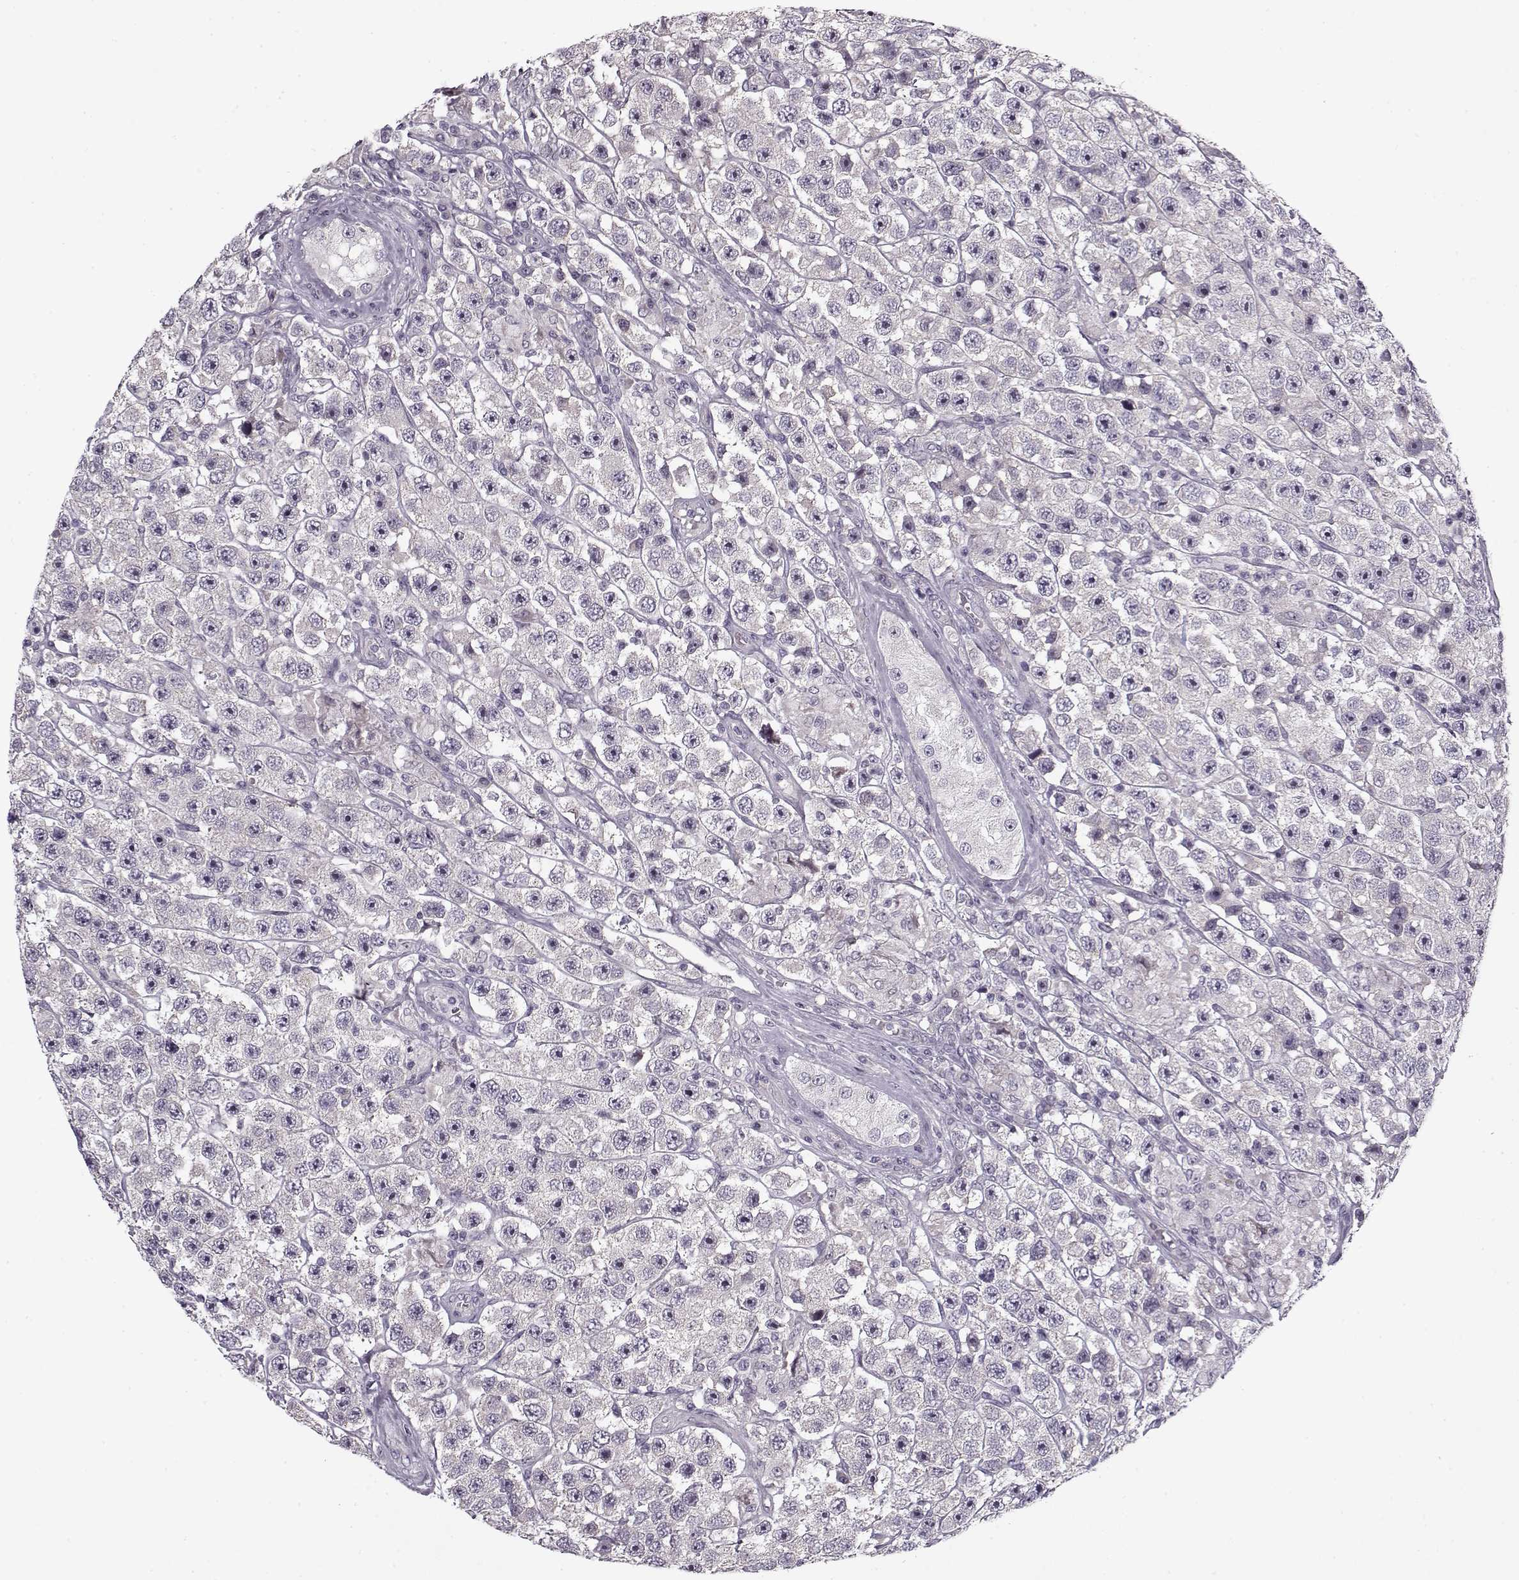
{"staining": {"intensity": "negative", "quantity": "none", "location": "none"}, "tissue": "testis cancer", "cell_type": "Tumor cells", "image_type": "cancer", "snomed": [{"axis": "morphology", "description": "Seminoma, NOS"}, {"axis": "topography", "description": "Testis"}], "caption": "Immunohistochemistry (IHC) histopathology image of neoplastic tissue: testis seminoma stained with DAB (3,3'-diaminobenzidine) reveals no significant protein positivity in tumor cells.", "gene": "PNMT", "patient": {"sex": "male", "age": 45}}